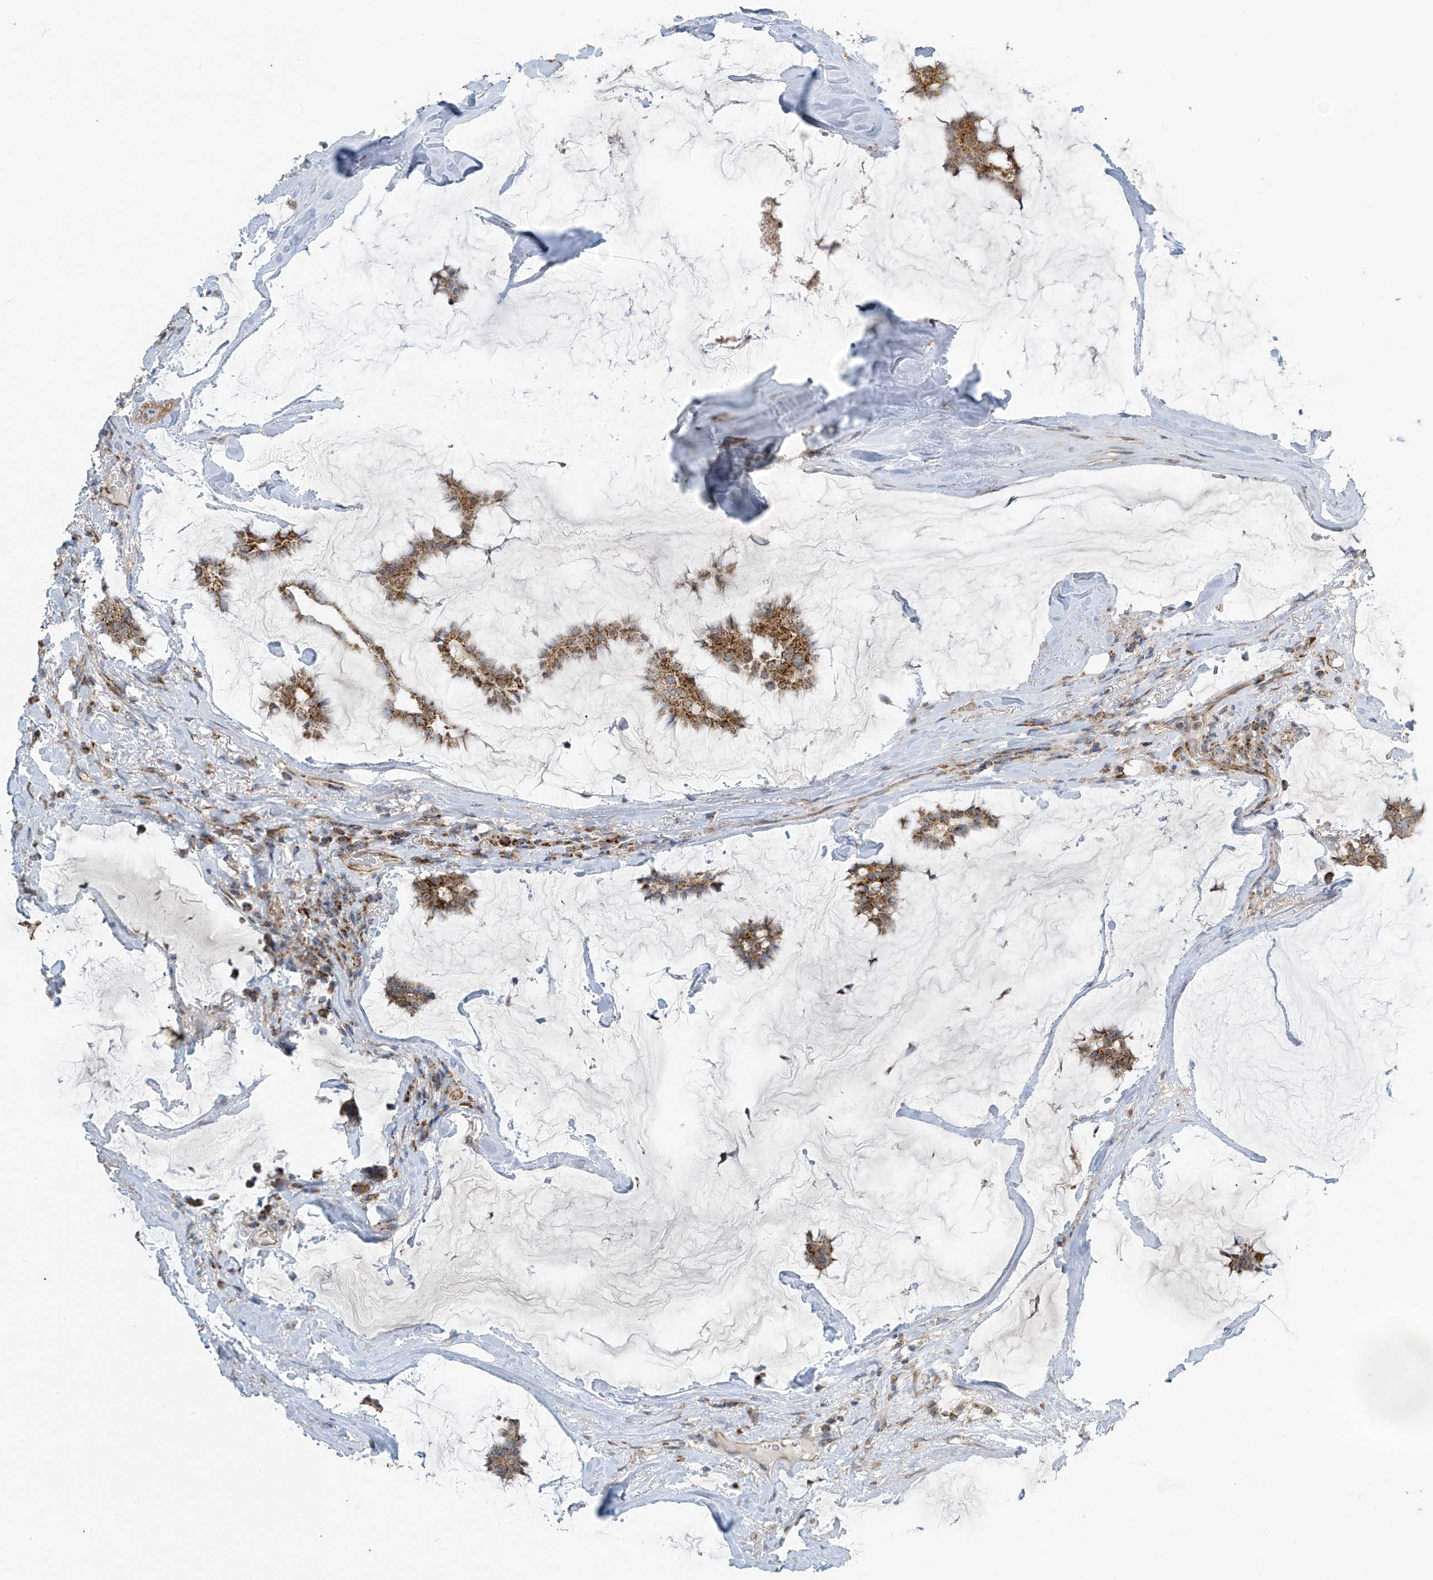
{"staining": {"intensity": "moderate", "quantity": ">75%", "location": "cytoplasmic/membranous"}, "tissue": "breast cancer", "cell_type": "Tumor cells", "image_type": "cancer", "snomed": [{"axis": "morphology", "description": "Duct carcinoma"}, {"axis": "topography", "description": "Breast"}], "caption": "About >75% of tumor cells in human breast cancer (invasive ductal carcinoma) reveal moderate cytoplasmic/membranous protein positivity as visualized by brown immunohistochemical staining.", "gene": "METTL6", "patient": {"sex": "female", "age": 93}}